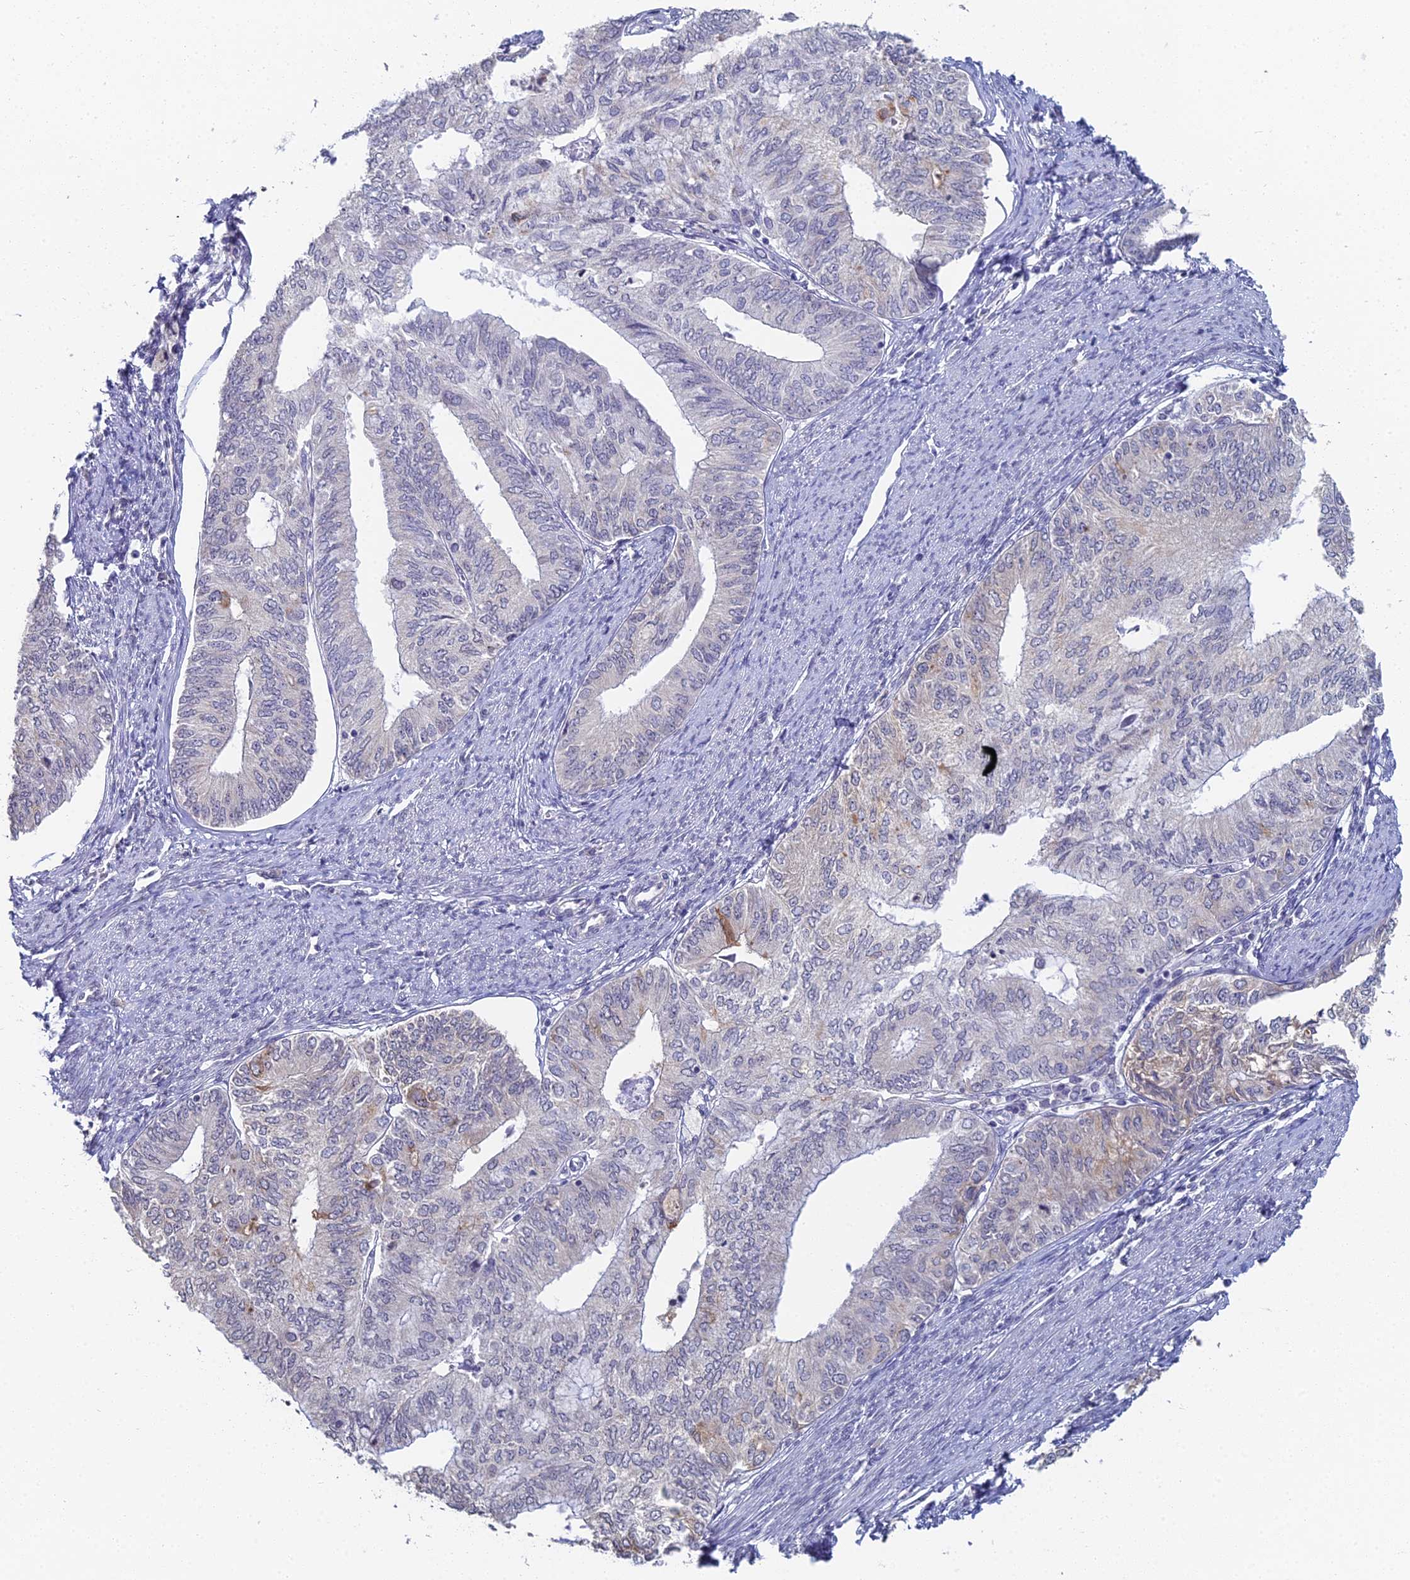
{"staining": {"intensity": "negative", "quantity": "none", "location": "none"}, "tissue": "endometrial cancer", "cell_type": "Tumor cells", "image_type": "cancer", "snomed": [{"axis": "morphology", "description": "Adenocarcinoma, NOS"}, {"axis": "topography", "description": "Endometrium"}], "caption": "Immunohistochemistry of human endometrial cancer (adenocarcinoma) demonstrates no positivity in tumor cells.", "gene": "PRR22", "patient": {"sex": "female", "age": 68}}